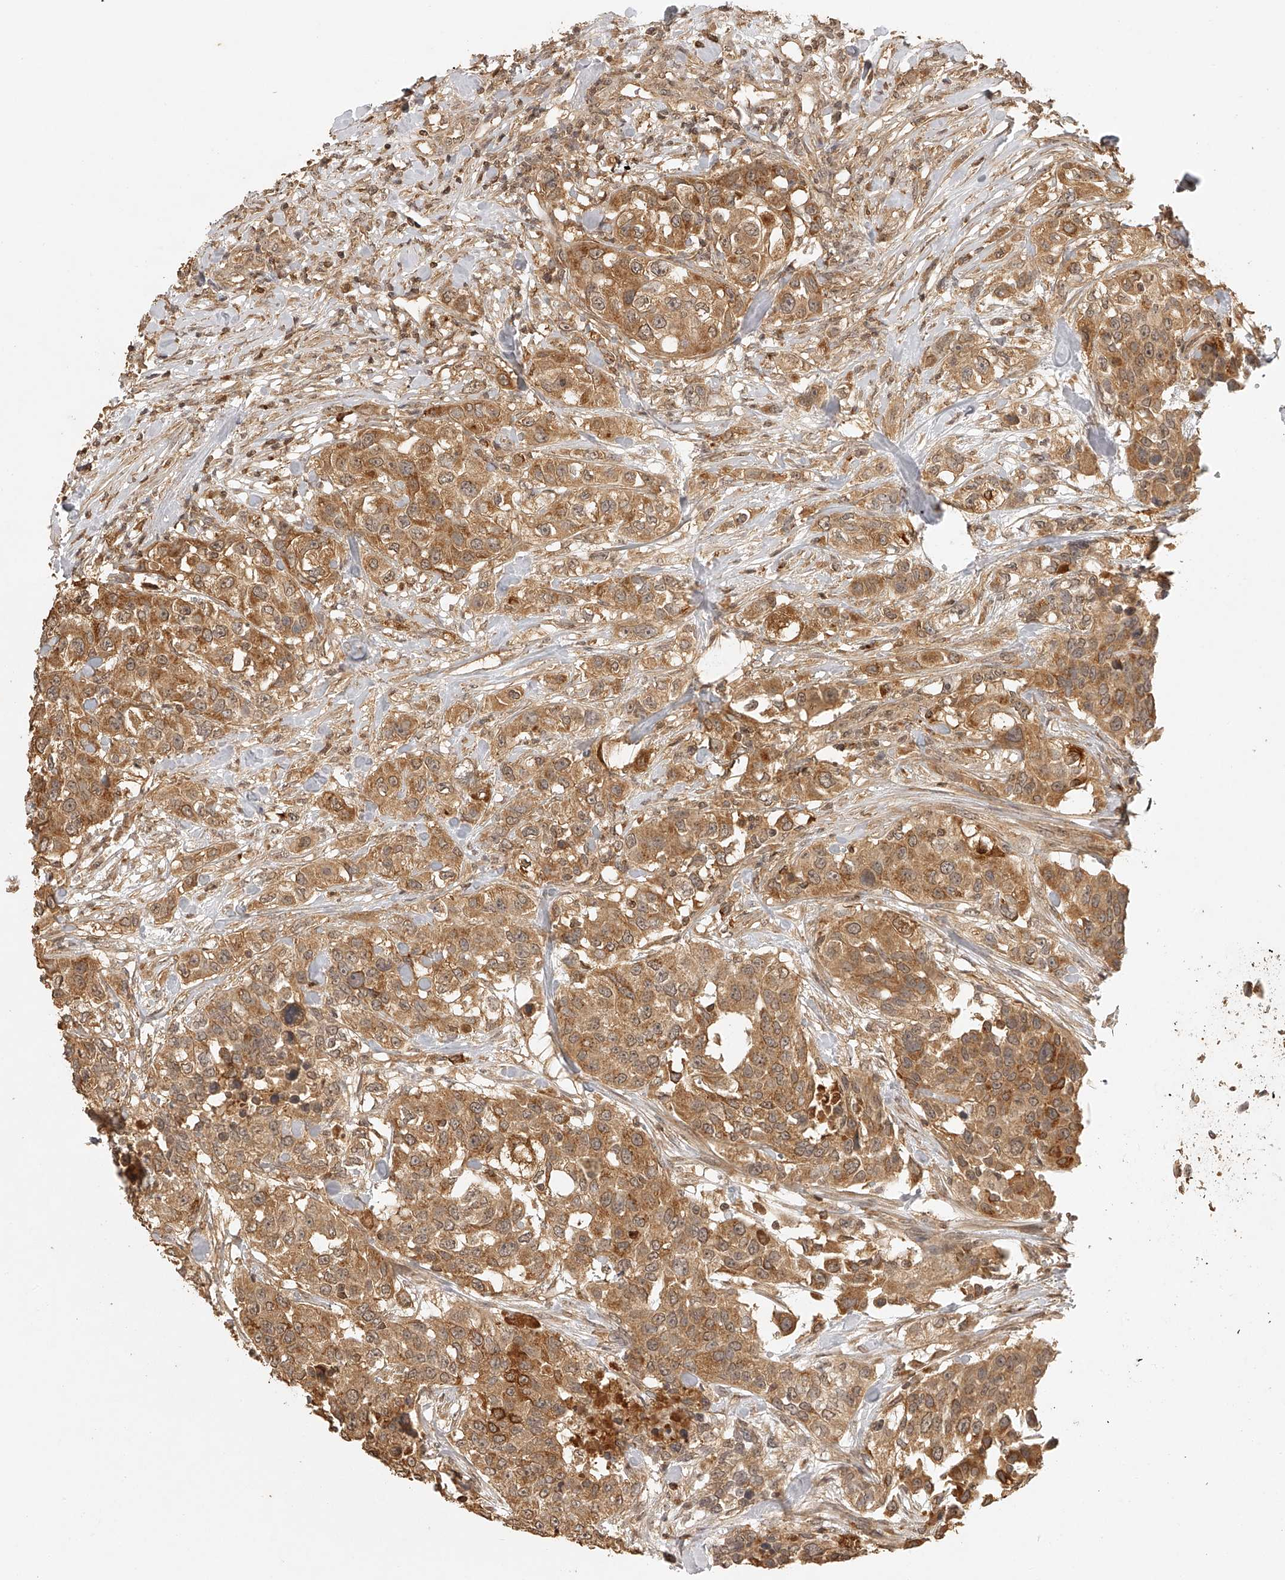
{"staining": {"intensity": "moderate", "quantity": ">75%", "location": "cytoplasmic/membranous"}, "tissue": "urothelial cancer", "cell_type": "Tumor cells", "image_type": "cancer", "snomed": [{"axis": "morphology", "description": "Urothelial carcinoma, High grade"}, {"axis": "topography", "description": "Urinary bladder"}], "caption": "Tumor cells display medium levels of moderate cytoplasmic/membranous expression in about >75% of cells in urothelial cancer.", "gene": "BCL2L11", "patient": {"sex": "female", "age": 80}}